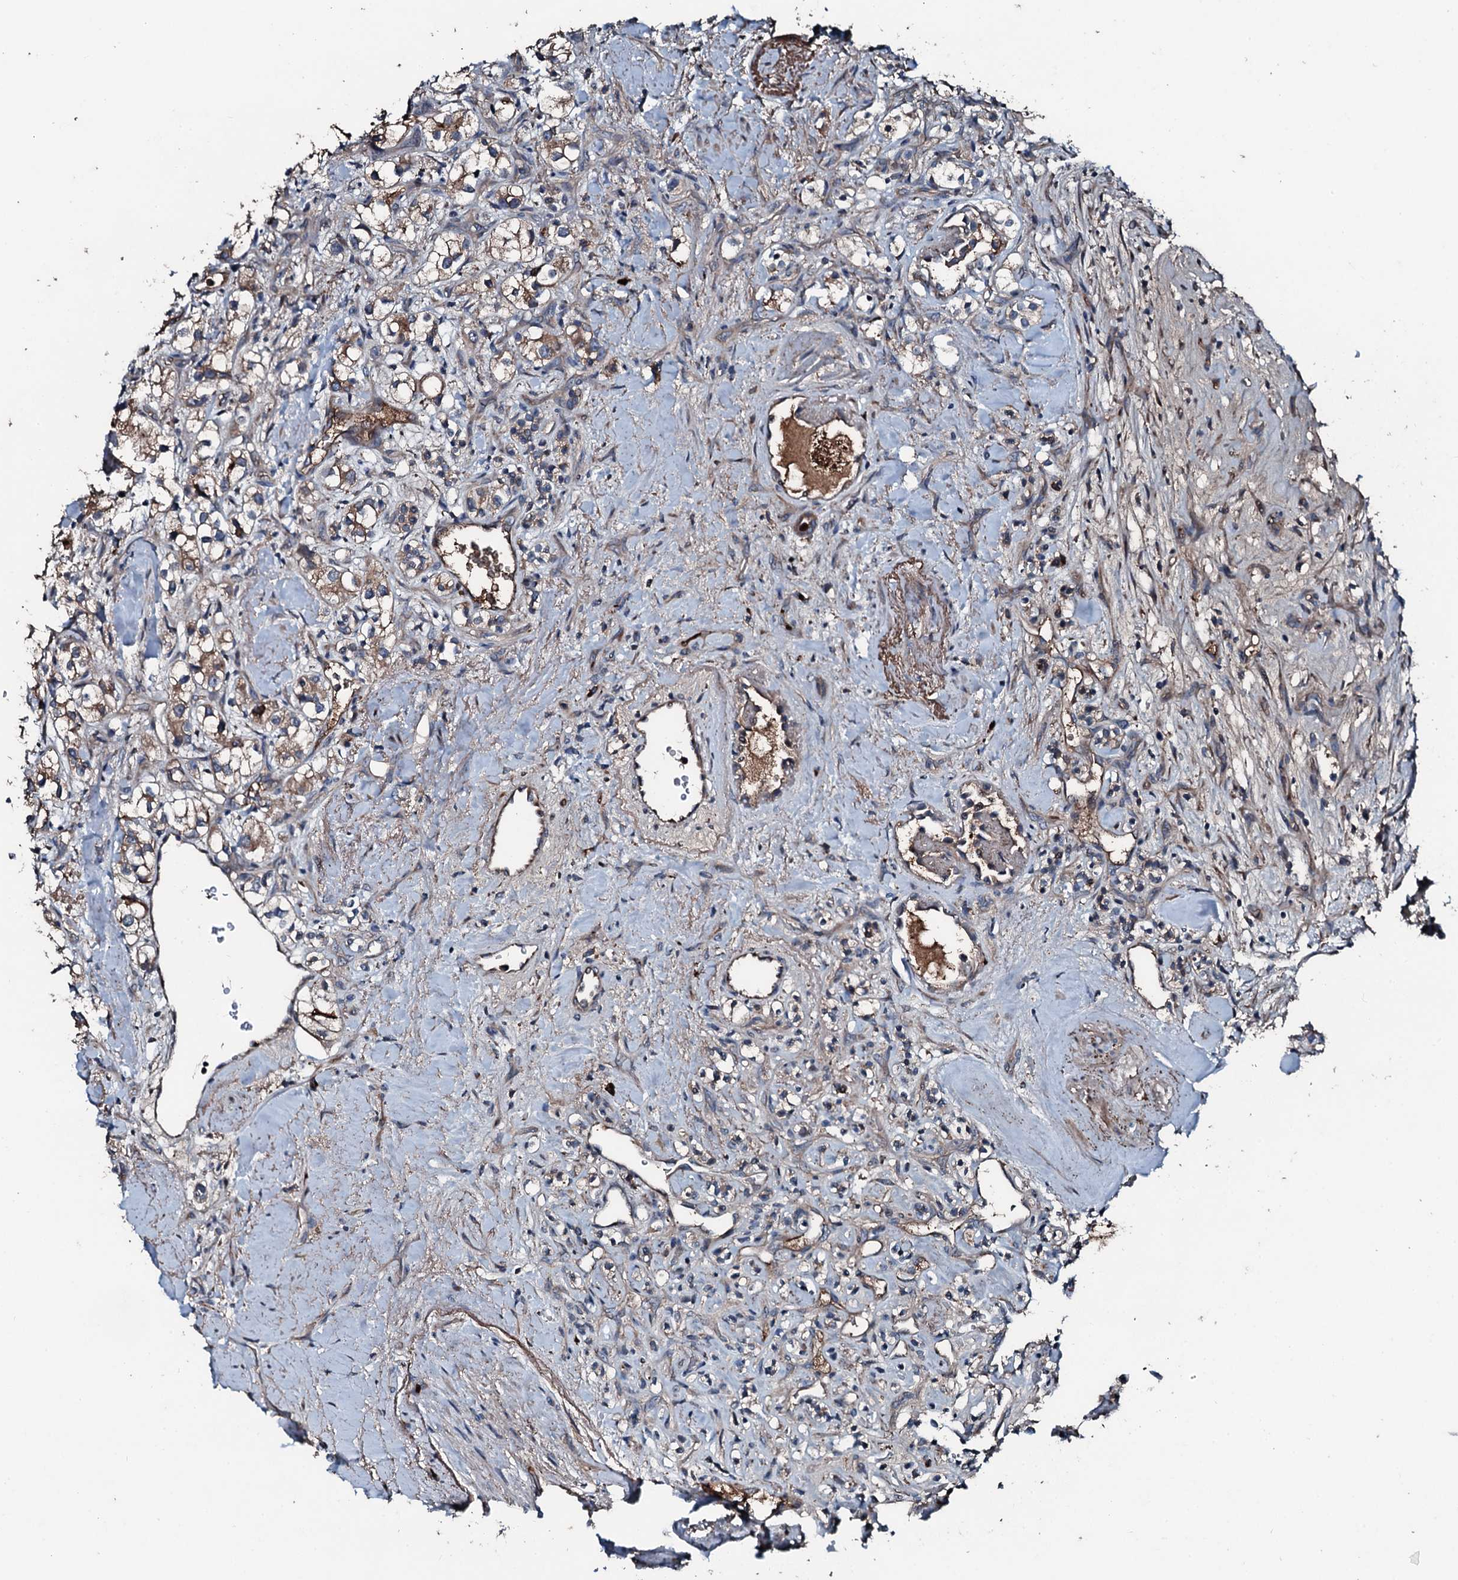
{"staining": {"intensity": "moderate", "quantity": "<25%", "location": "cytoplasmic/membranous"}, "tissue": "renal cancer", "cell_type": "Tumor cells", "image_type": "cancer", "snomed": [{"axis": "morphology", "description": "Adenocarcinoma, NOS"}, {"axis": "topography", "description": "Kidney"}], "caption": "Immunohistochemistry (IHC) of renal cancer (adenocarcinoma) shows low levels of moderate cytoplasmic/membranous expression in approximately <25% of tumor cells. The protein is shown in brown color, while the nuclei are stained blue.", "gene": "AARS1", "patient": {"sex": "male", "age": 77}}